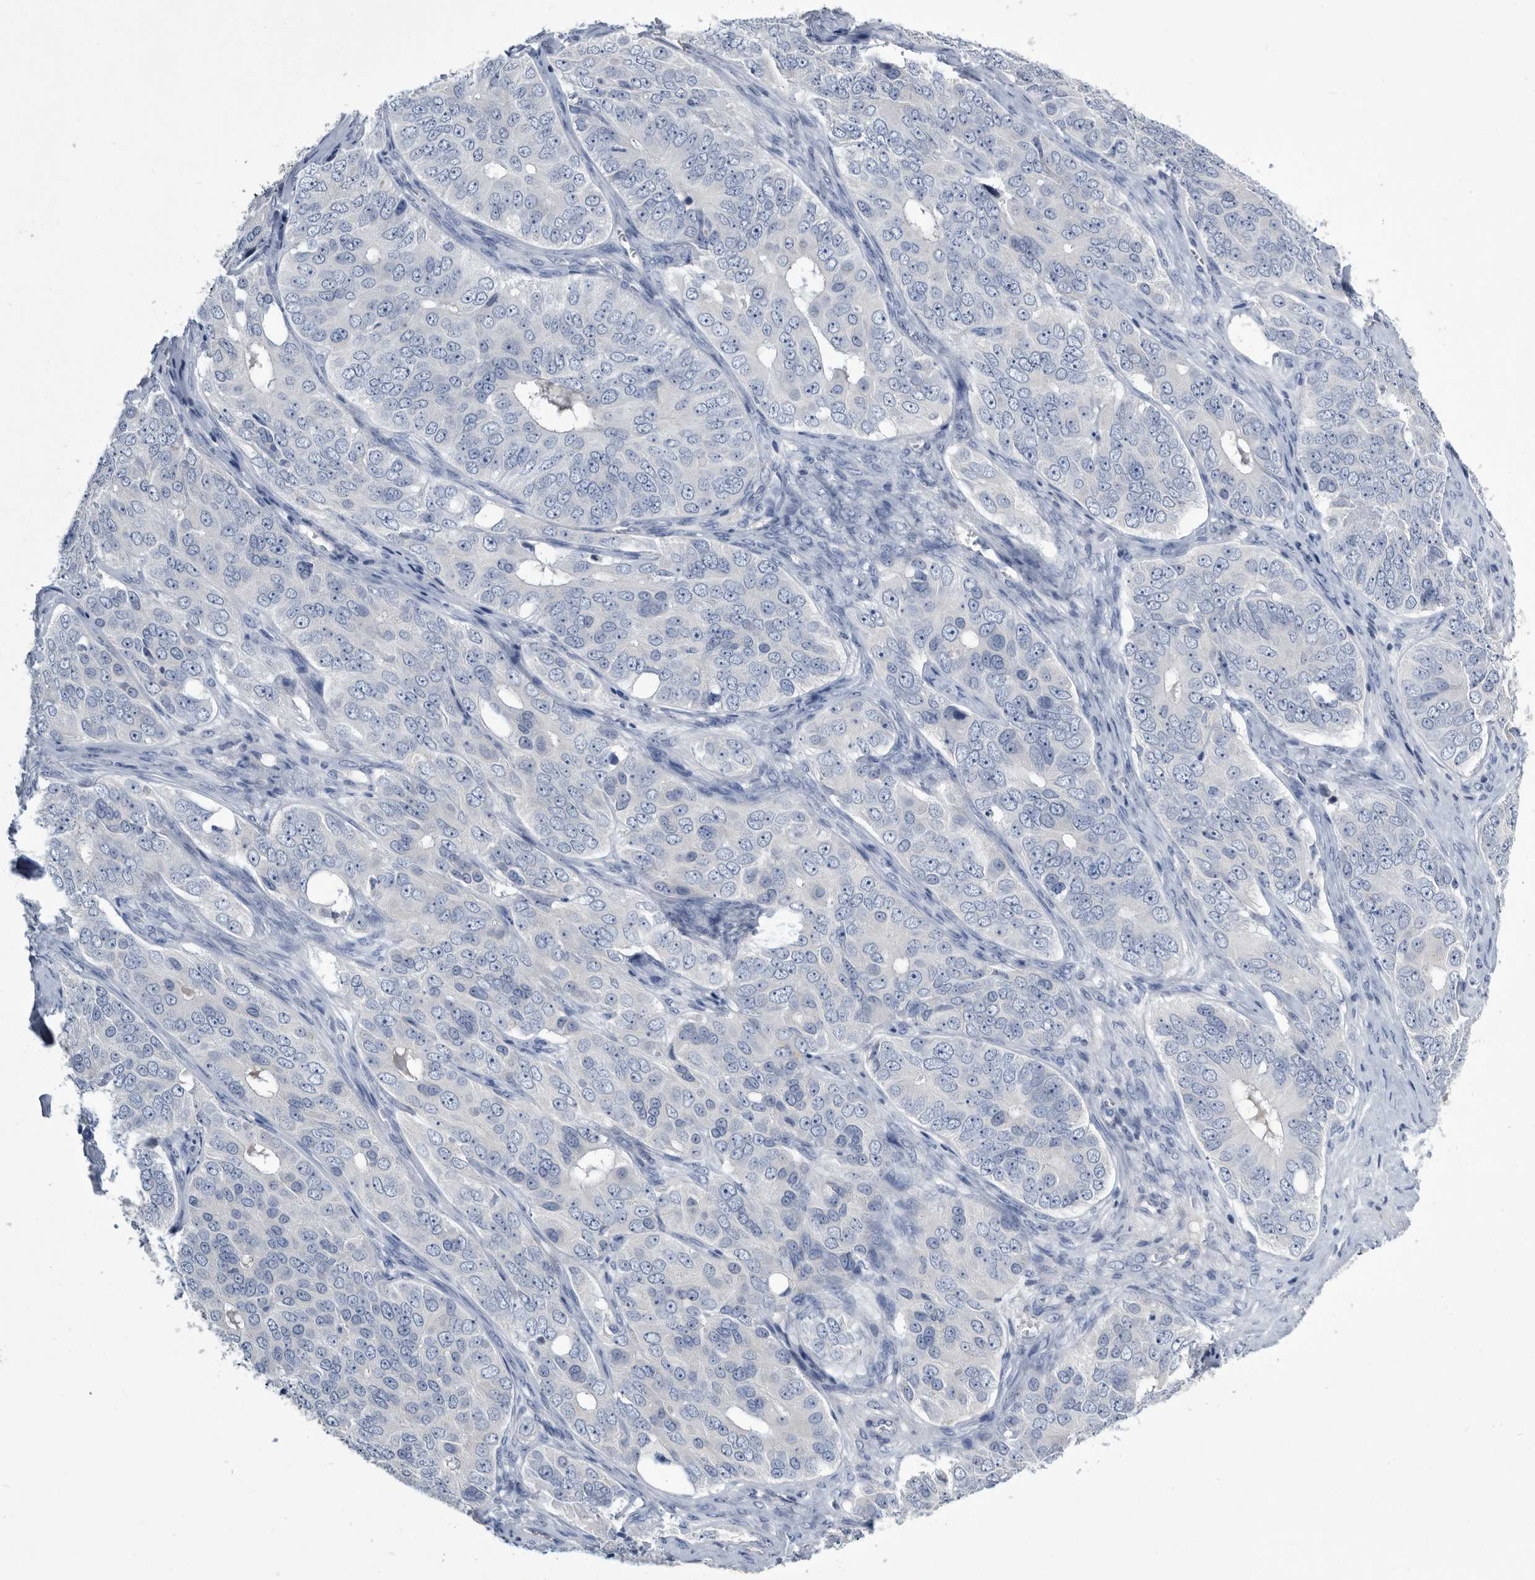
{"staining": {"intensity": "negative", "quantity": "none", "location": "none"}, "tissue": "ovarian cancer", "cell_type": "Tumor cells", "image_type": "cancer", "snomed": [{"axis": "morphology", "description": "Carcinoma, endometroid"}, {"axis": "topography", "description": "Ovary"}], "caption": "Immunohistochemical staining of human ovarian cancer shows no significant expression in tumor cells.", "gene": "BTBD6", "patient": {"sex": "female", "age": 51}}